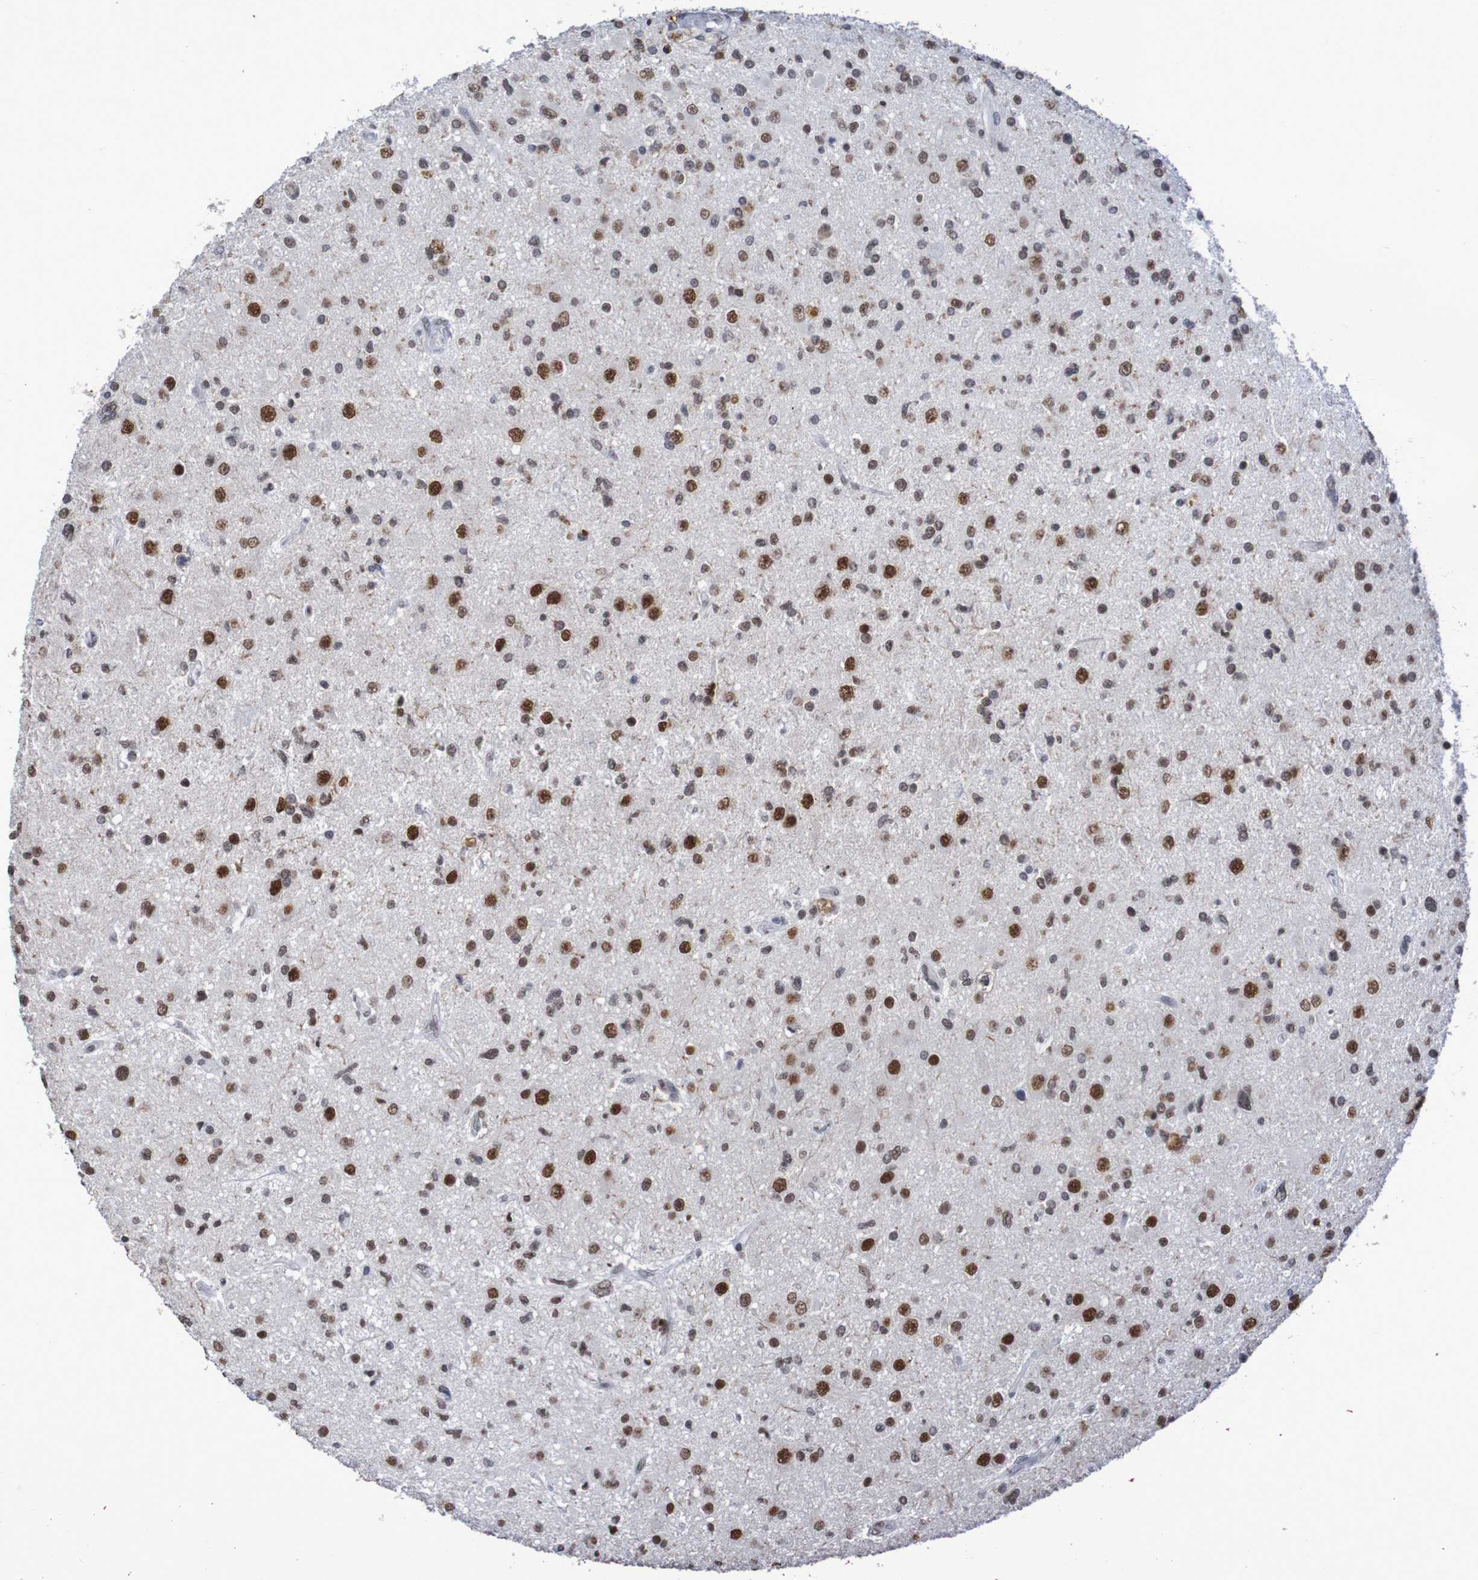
{"staining": {"intensity": "strong", "quantity": ">75%", "location": "nuclear"}, "tissue": "glioma", "cell_type": "Tumor cells", "image_type": "cancer", "snomed": [{"axis": "morphology", "description": "Glioma, malignant, High grade"}, {"axis": "topography", "description": "Brain"}], "caption": "Malignant glioma (high-grade) stained with IHC demonstrates strong nuclear positivity in about >75% of tumor cells. Nuclei are stained in blue.", "gene": "MRTFB", "patient": {"sex": "male", "age": 33}}